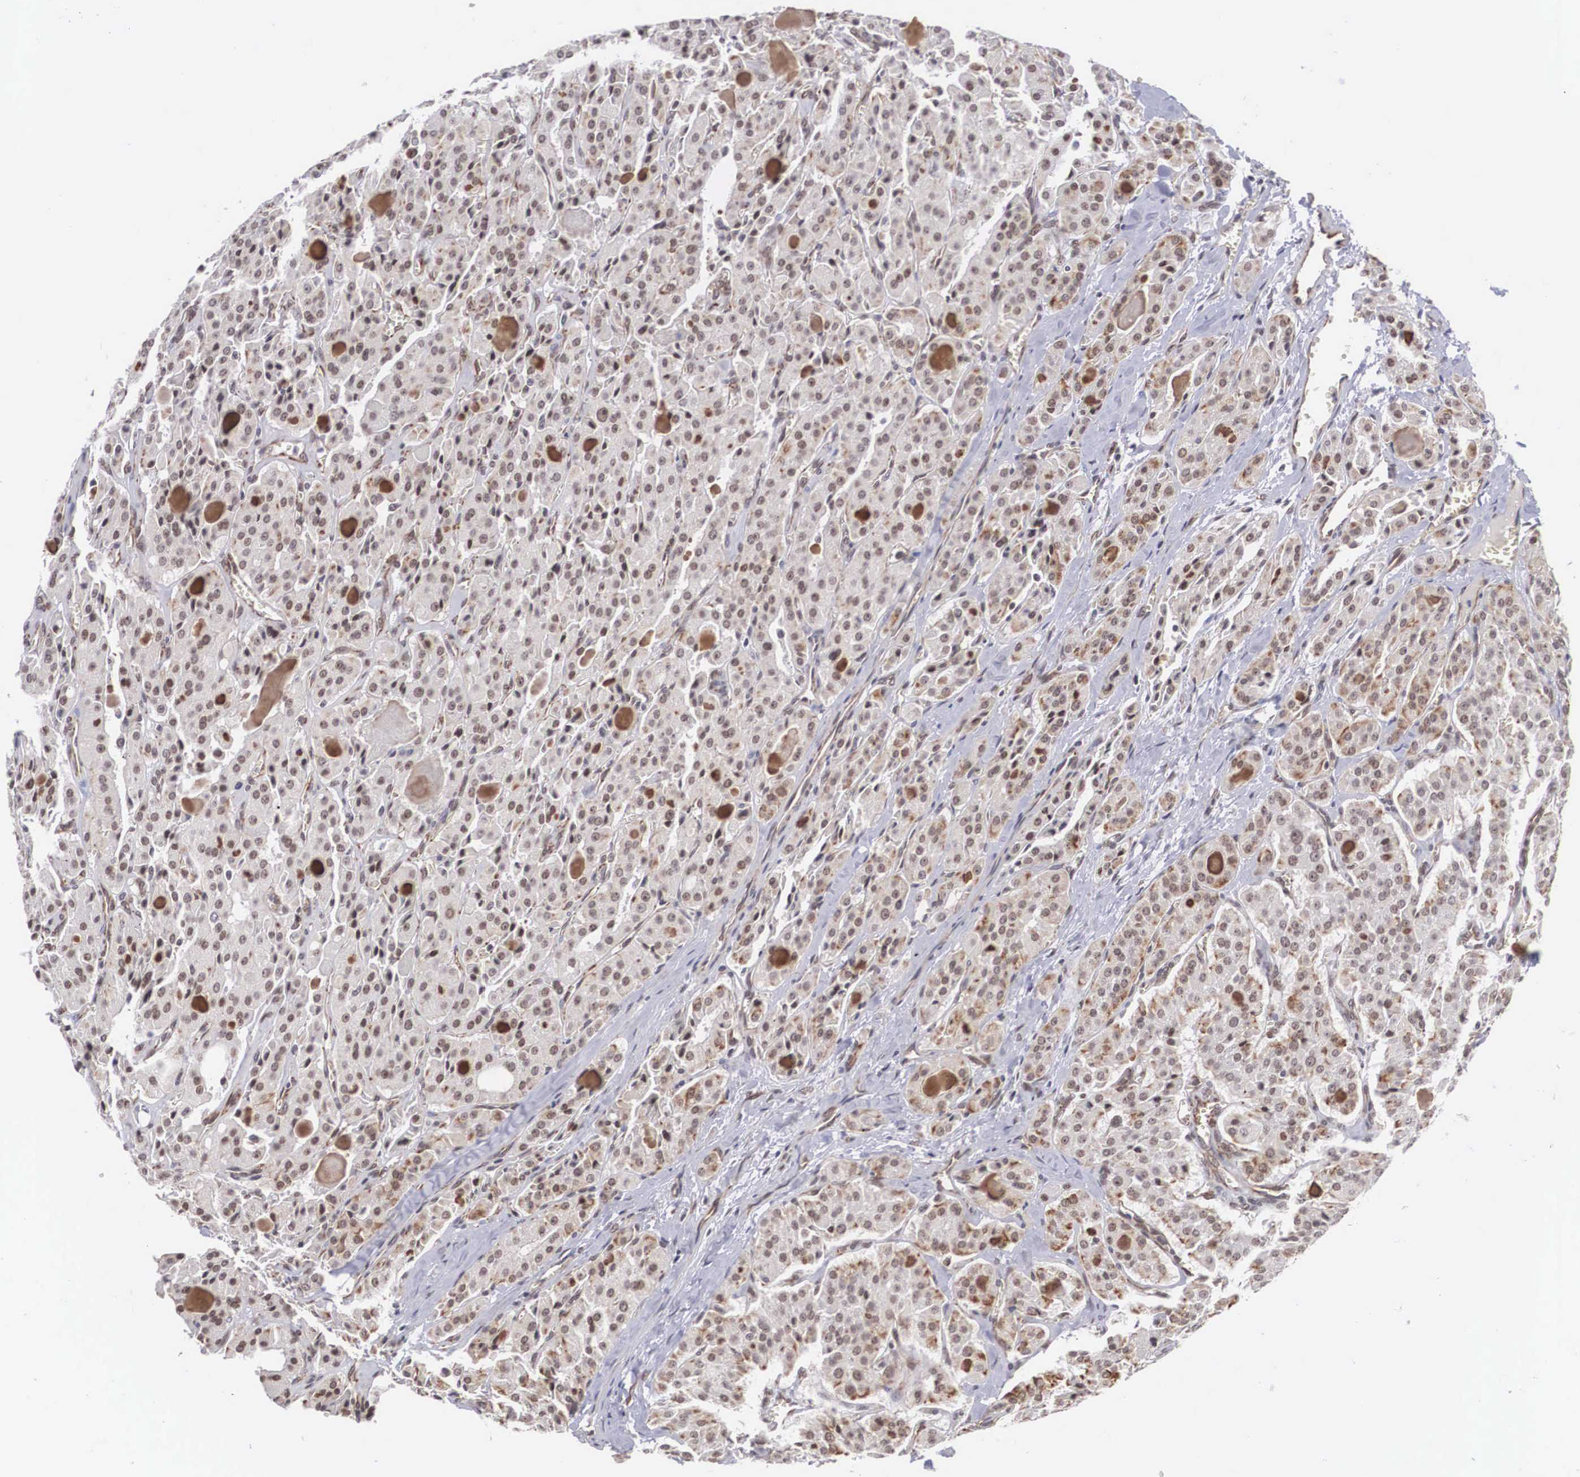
{"staining": {"intensity": "weak", "quantity": ">75%", "location": "nuclear"}, "tissue": "thyroid cancer", "cell_type": "Tumor cells", "image_type": "cancer", "snomed": [{"axis": "morphology", "description": "Carcinoma, NOS"}, {"axis": "topography", "description": "Thyroid gland"}], "caption": "Protein staining shows weak nuclear expression in about >75% of tumor cells in thyroid carcinoma. Nuclei are stained in blue.", "gene": "MORC2", "patient": {"sex": "male", "age": 76}}